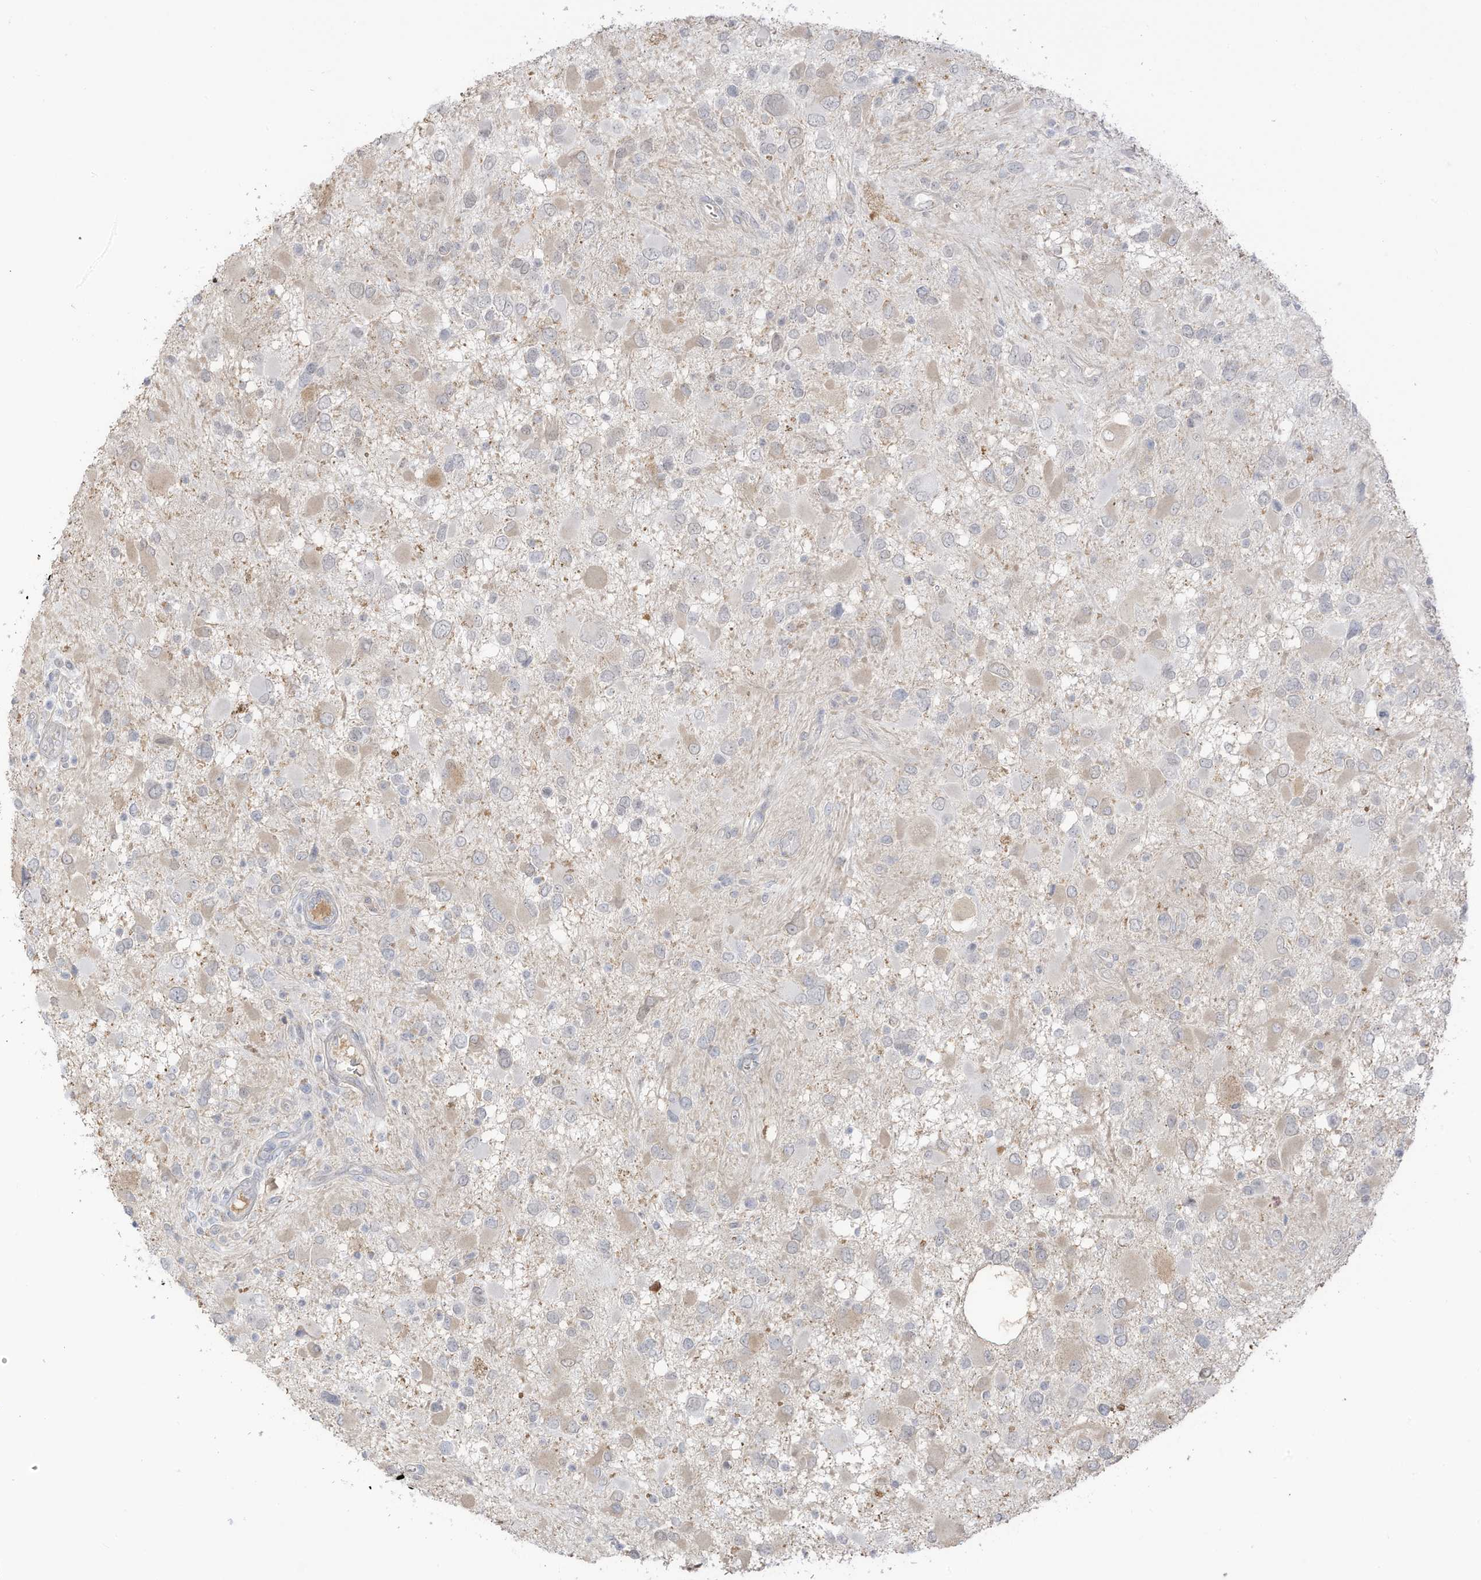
{"staining": {"intensity": "negative", "quantity": "none", "location": "none"}, "tissue": "glioma", "cell_type": "Tumor cells", "image_type": "cancer", "snomed": [{"axis": "morphology", "description": "Glioma, malignant, High grade"}, {"axis": "topography", "description": "Brain"}], "caption": "A histopathology image of glioma stained for a protein demonstrates no brown staining in tumor cells. The staining was performed using DAB to visualize the protein expression in brown, while the nuclei were stained in blue with hematoxylin (Magnification: 20x).", "gene": "HSD17B13", "patient": {"sex": "male", "age": 53}}